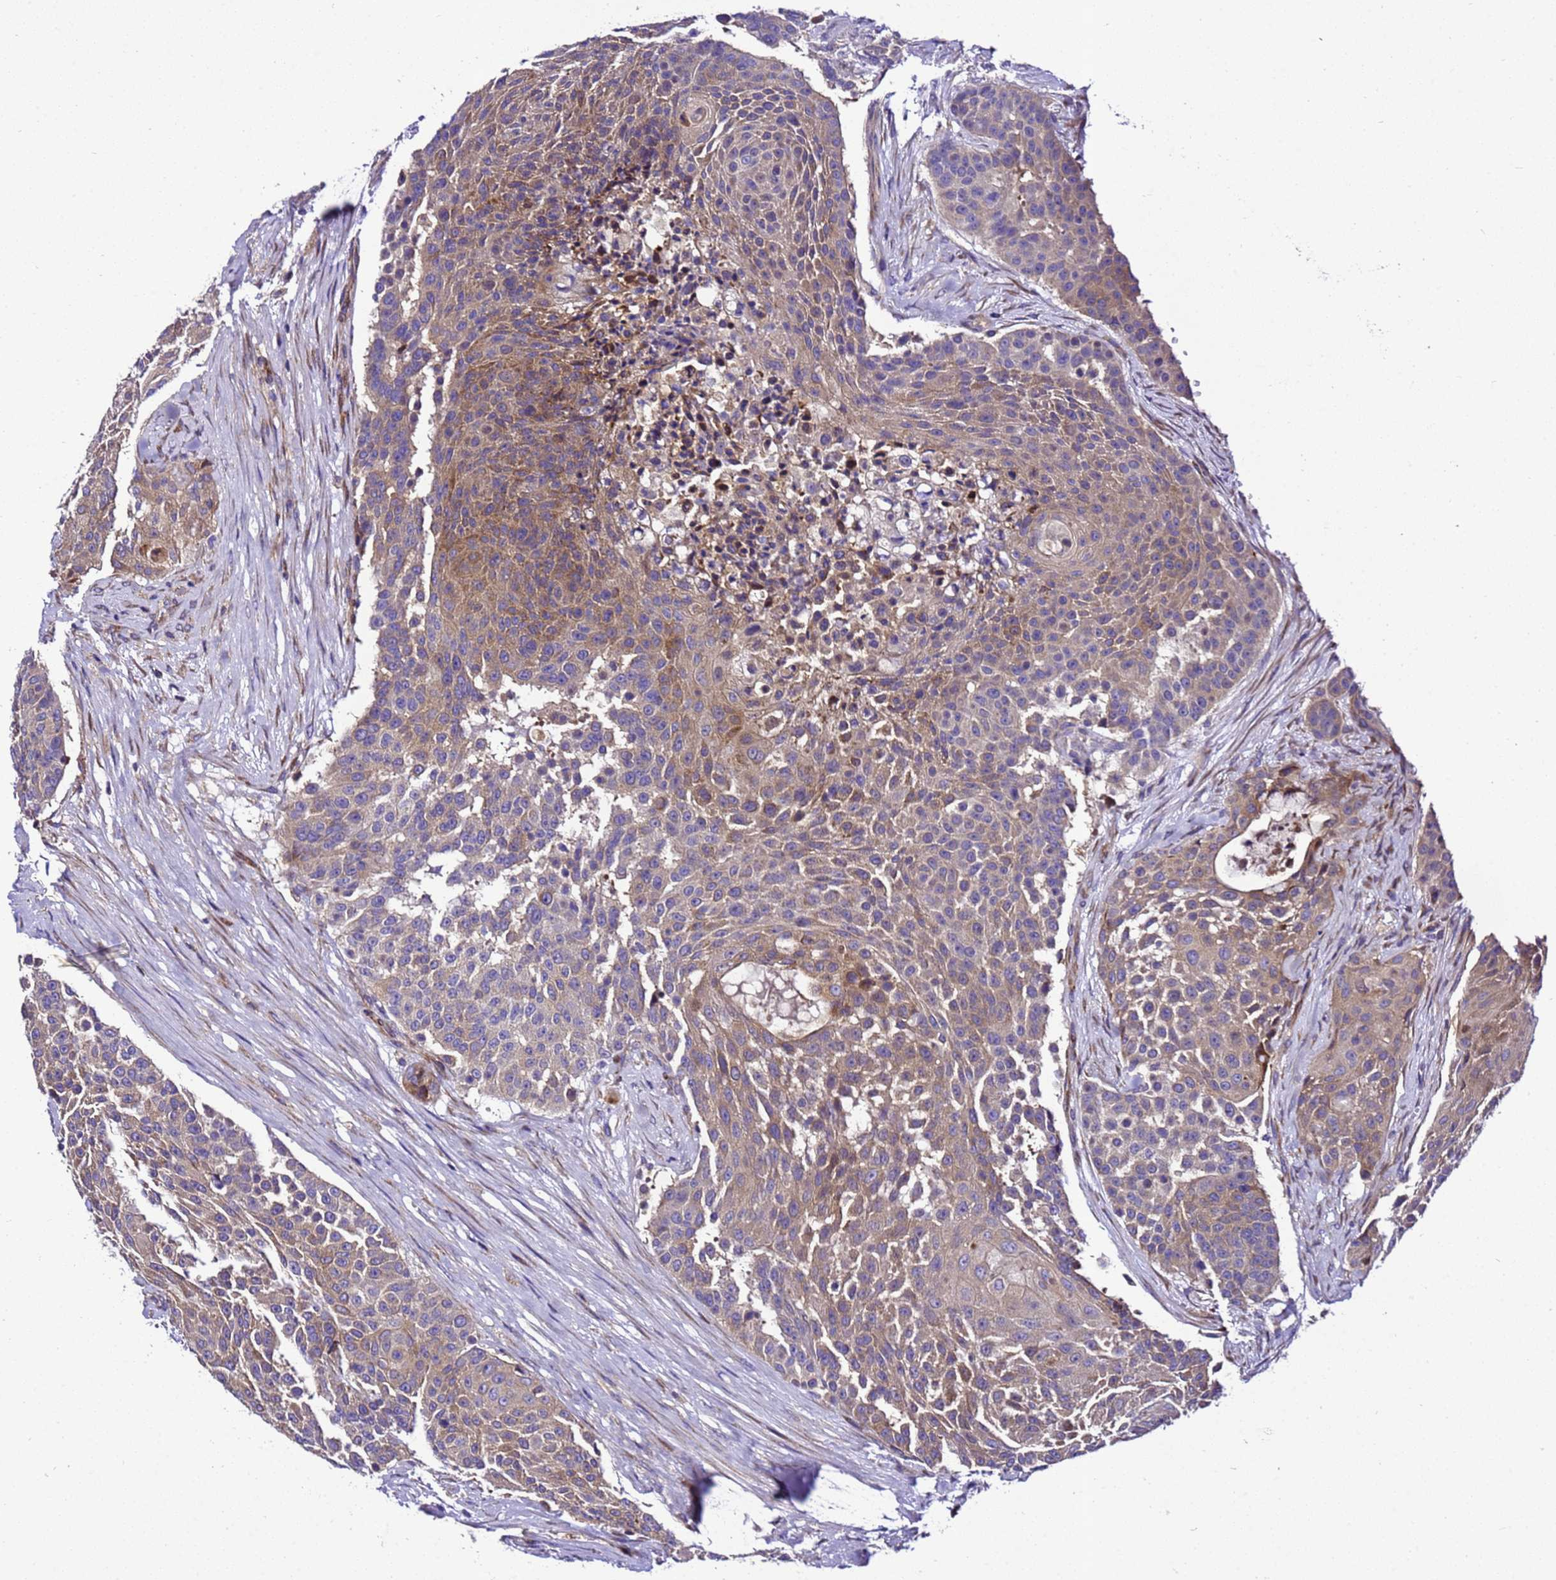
{"staining": {"intensity": "moderate", "quantity": "25%-75%", "location": "cytoplasmic/membranous"}, "tissue": "urothelial cancer", "cell_type": "Tumor cells", "image_type": "cancer", "snomed": [{"axis": "morphology", "description": "Urothelial carcinoma, High grade"}, {"axis": "topography", "description": "Urinary bladder"}], "caption": "A brown stain shows moderate cytoplasmic/membranous positivity of a protein in human urothelial carcinoma (high-grade) tumor cells. Using DAB (3,3'-diaminobenzidine) (brown) and hematoxylin (blue) stains, captured at high magnification using brightfield microscopy.", "gene": "ZNF417", "patient": {"sex": "female", "age": 63}}